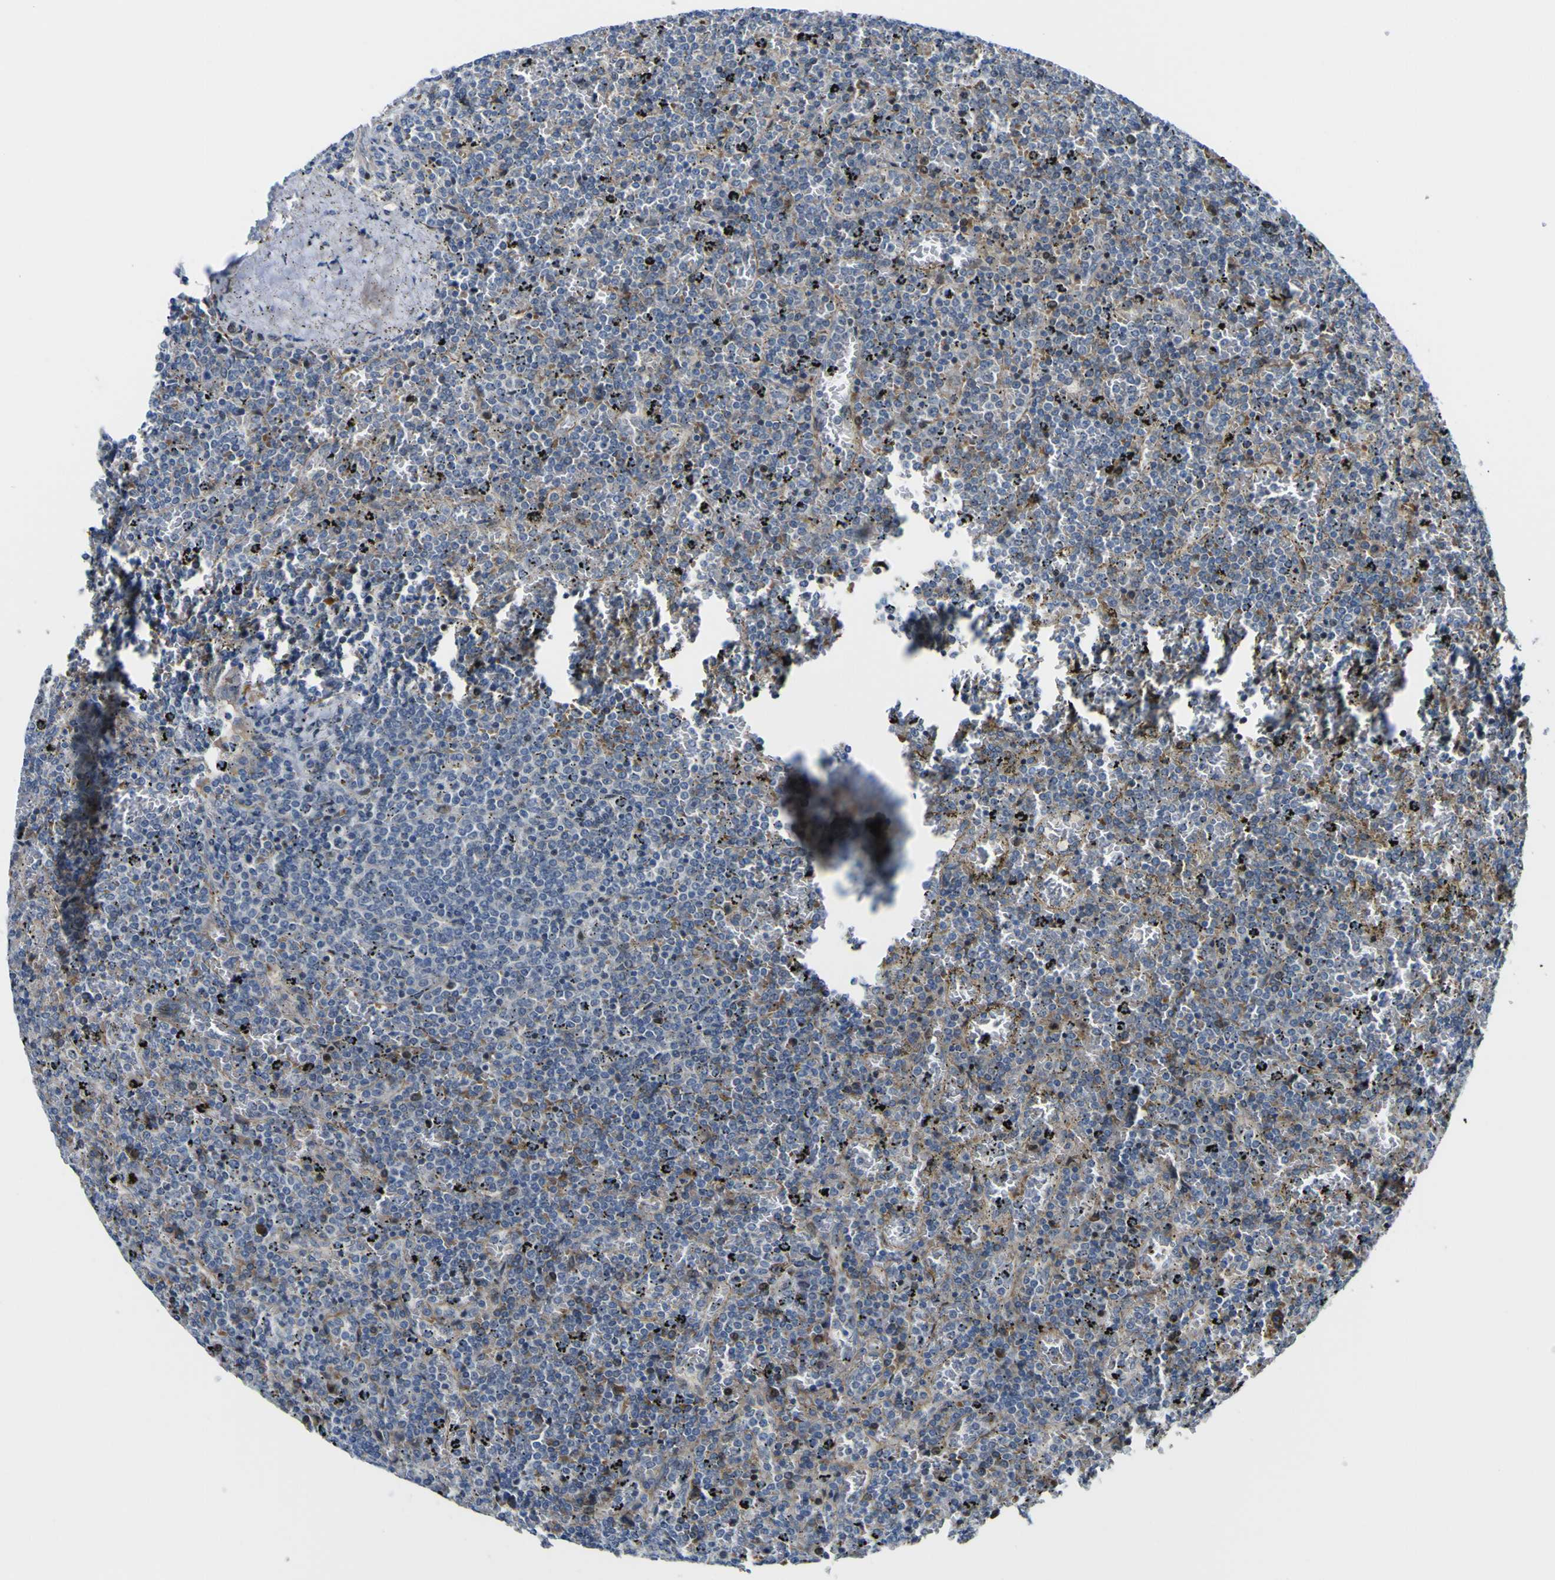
{"staining": {"intensity": "negative", "quantity": "none", "location": "none"}, "tissue": "lymphoma", "cell_type": "Tumor cells", "image_type": "cancer", "snomed": [{"axis": "morphology", "description": "Malignant lymphoma, non-Hodgkin's type, Low grade"}, {"axis": "topography", "description": "Spleen"}], "caption": "This micrograph is of lymphoma stained with immunohistochemistry (IHC) to label a protein in brown with the nuclei are counter-stained blue. There is no positivity in tumor cells.", "gene": "KDM7A", "patient": {"sex": "female", "age": 77}}